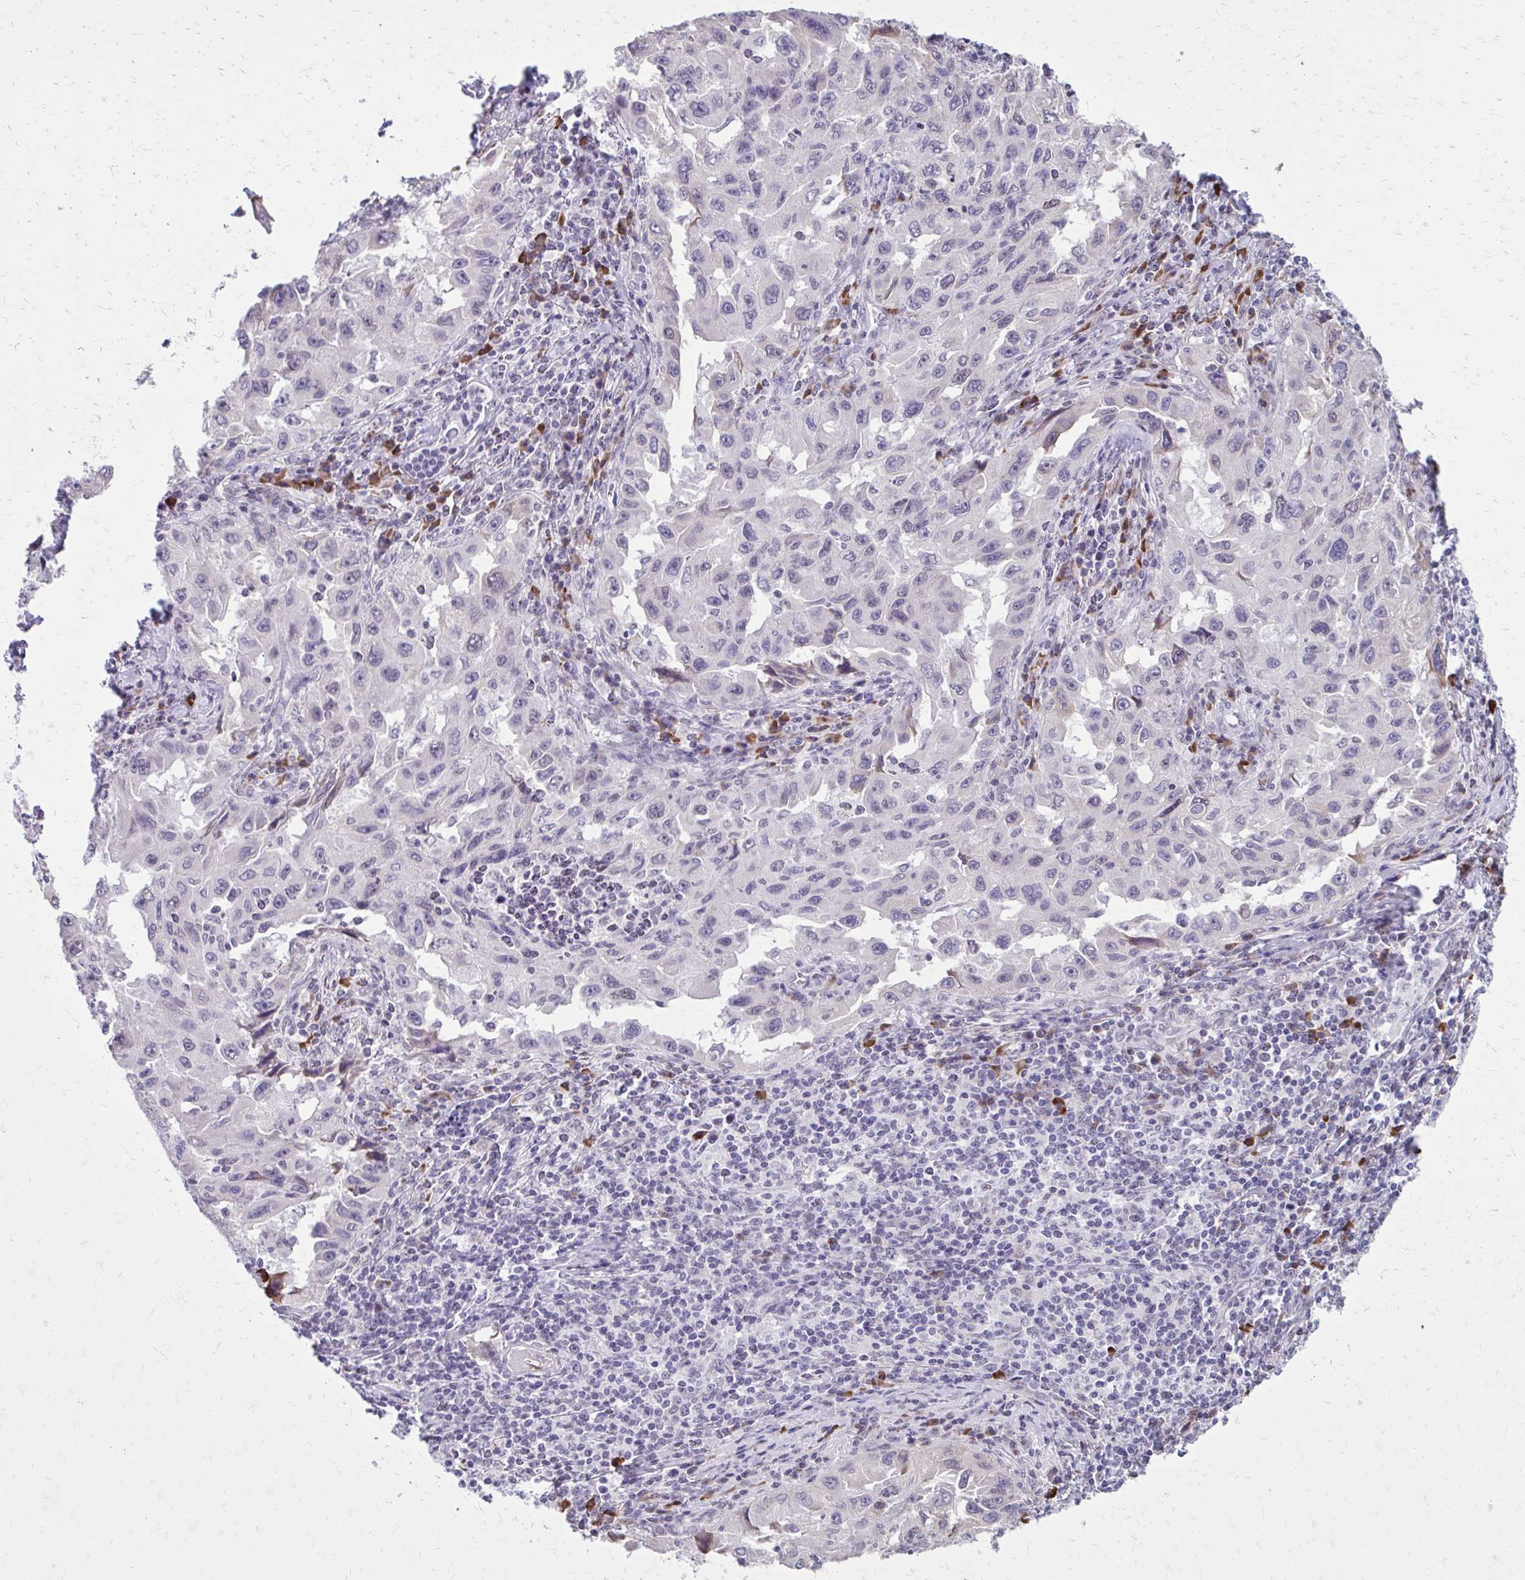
{"staining": {"intensity": "negative", "quantity": "none", "location": "none"}, "tissue": "lung cancer", "cell_type": "Tumor cells", "image_type": "cancer", "snomed": [{"axis": "morphology", "description": "Adenocarcinoma, NOS"}, {"axis": "topography", "description": "Lung"}], "caption": "Photomicrograph shows no protein expression in tumor cells of lung cancer (adenocarcinoma) tissue.", "gene": "PROSER1", "patient": {"sex": "female", "age": 73}}